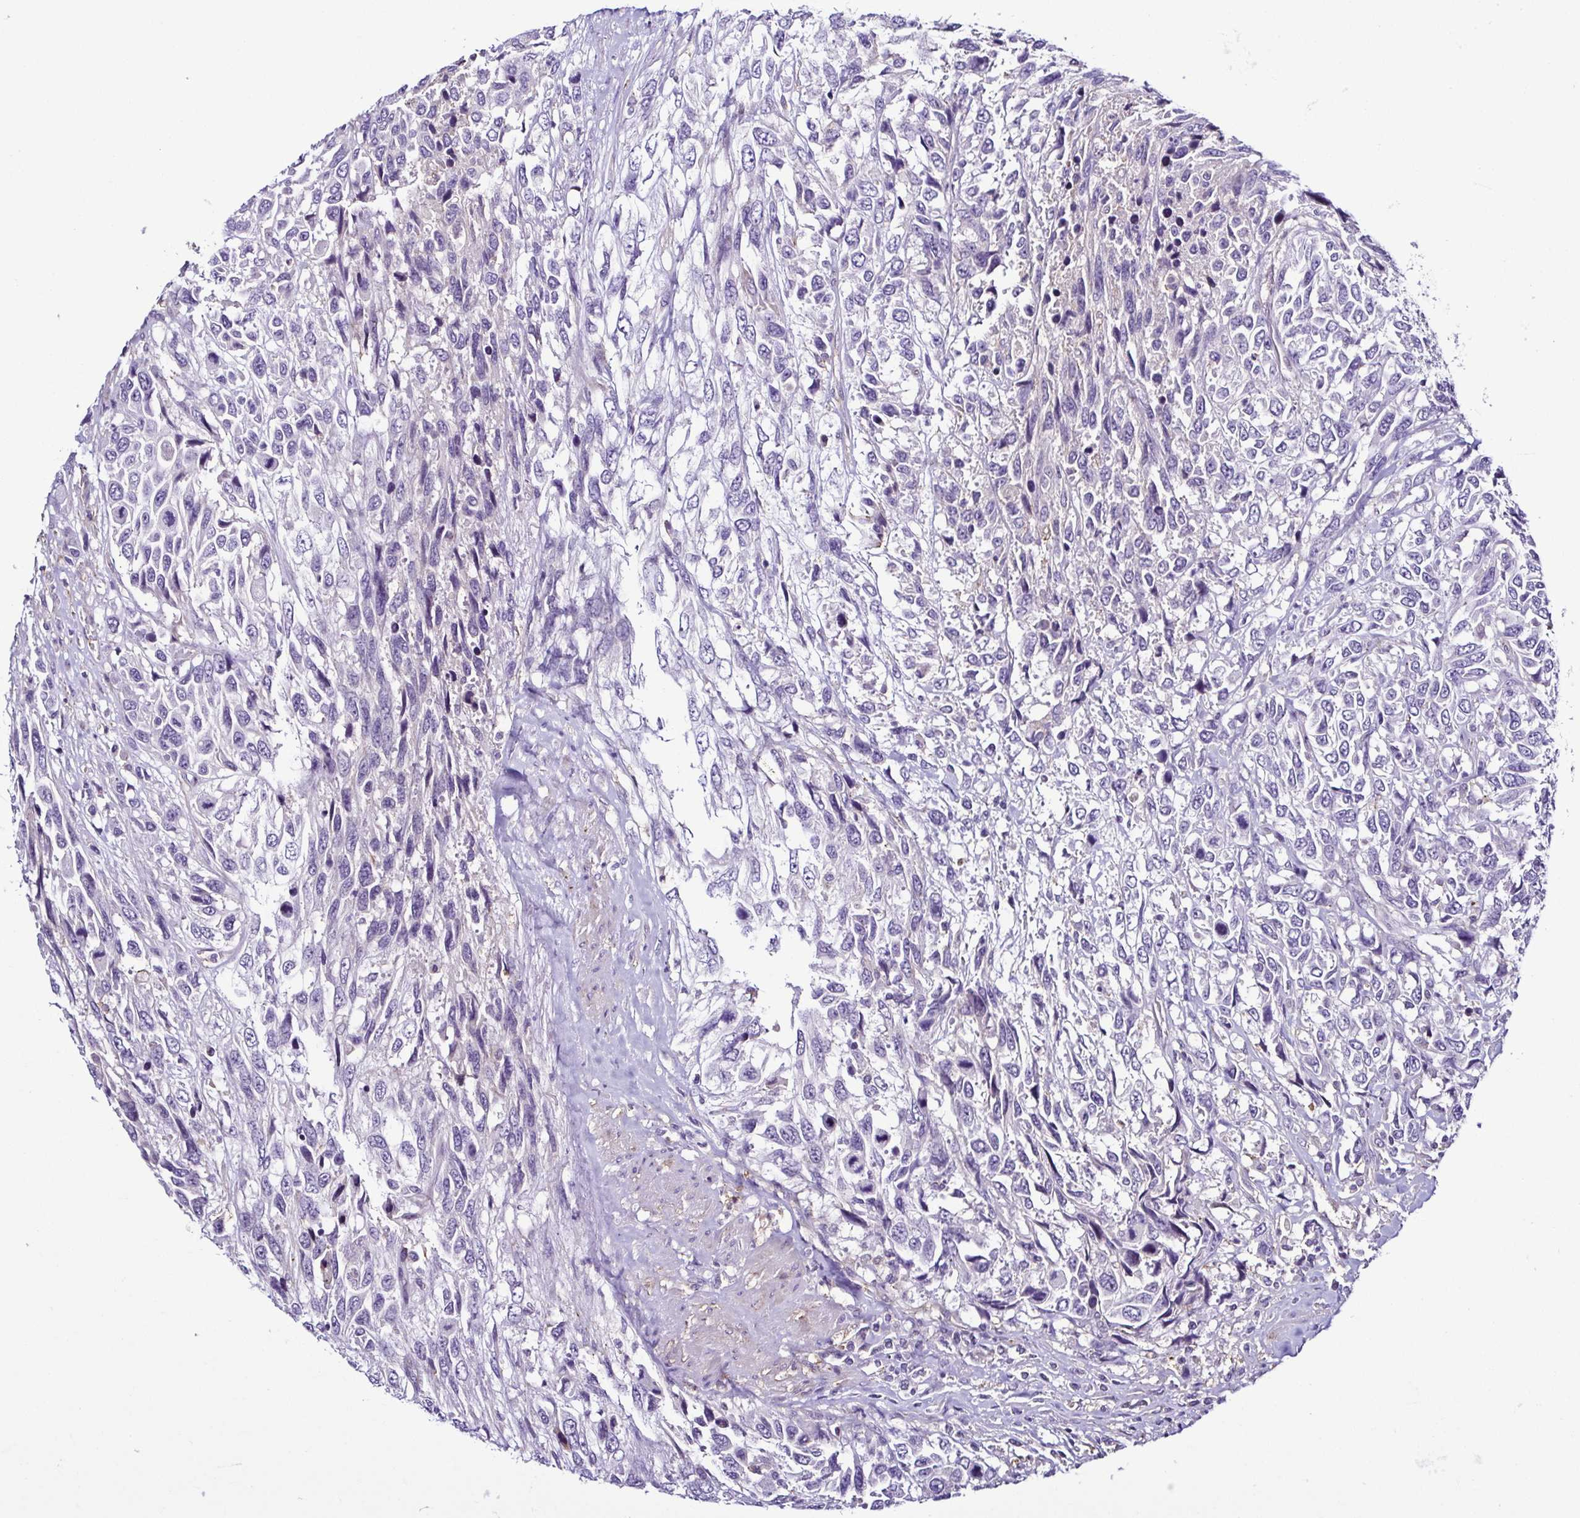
{"staining": {"intensity": "negative", "quantity": "none", "location": "none"}, "tissue": "urothelial cancer", "cell_type": "Tumor cells", "image_type": "cancer", "snomed": [{"axis": "morphology", "description": "Urothelial carcinoma, High grade"}, {"axis": "topography", "description": "Urinary bladder"}], "caption": "High magnification brightfield microscopy of urothelial cancer stained with DAB (3,3'-diaminobenzidine) (brown) and counterstained with hematoxylin (blue): tumor cells show no significant expression.", "gene": "TNNT2", "patient": {"sex": "female", "age": 70}}